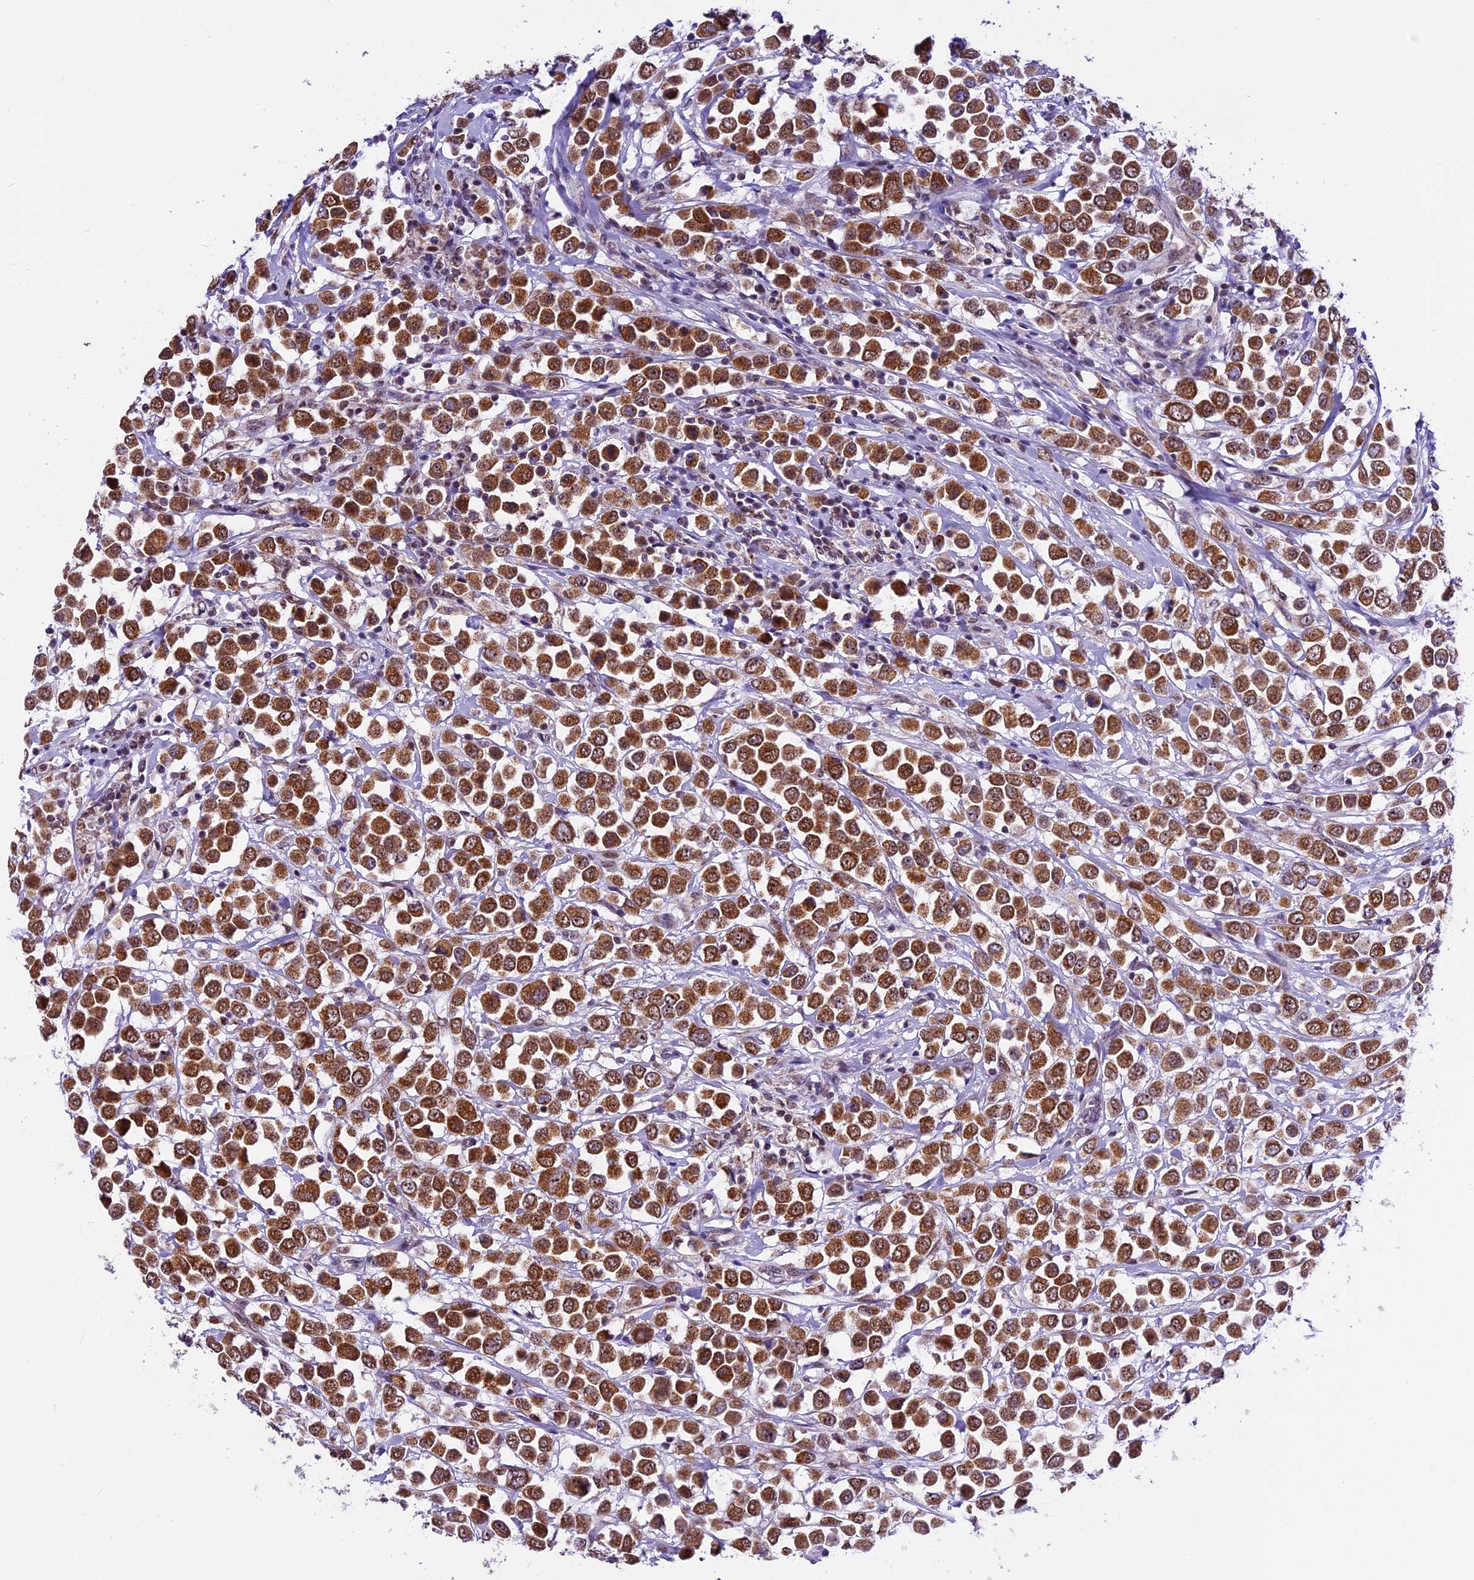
{"staining": {"intensity": "strong", "quantity": ">75%", "location": "cytoplasmic/membranous,nuclear"}, "tissue": "breast cancer", "cell_type": "Tumor cells", "image_type": "cancer", "snomed": [{"axis": "morphology", "description": "Duct carcinoma"}, {"axis": "topography", "description": "Breast"}], "caption": "Protein analysis of breast cancer tissue reveals strong cytoplasmic/membranous and nuclear expression in about >75% of tumor cells.", "gene": "CARS2", "patient": {"sex": "female", "age": 61}}